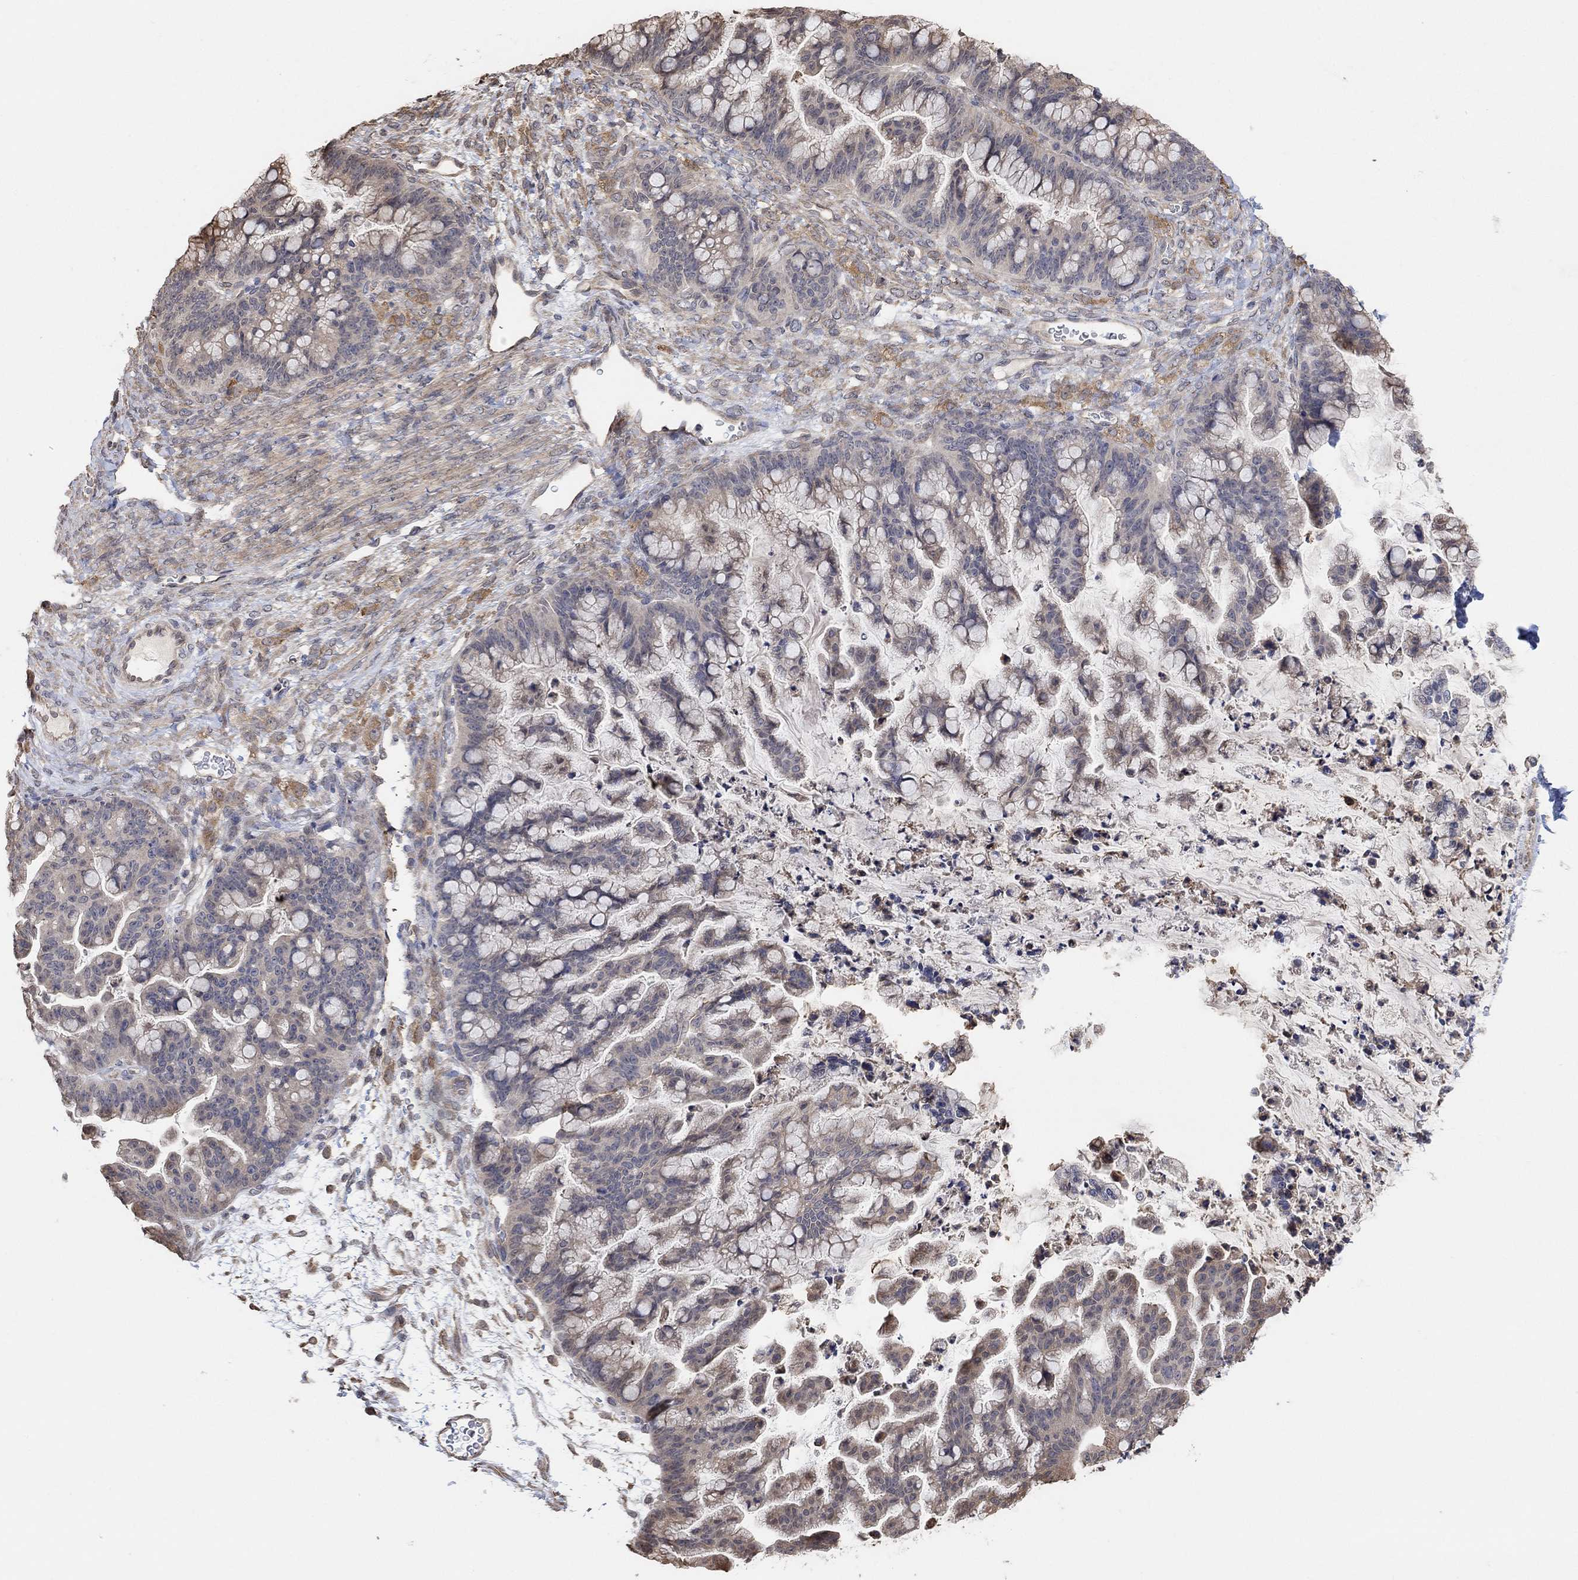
{"staining": {"intensity": "negative", "quantity": "none", "location": "none"}, "tissue": "ovarian cancer", "cell_type": "Tumor cells", "image_type": "cancer", "snomed": [{"axis": "morphology", "description": "Cystadenocarcinoma, mucinous, NOS"}, {"axis": "topography", "description": "Ovary"}], "caption": "A high-resolution photomicrograph shows immunohistochemistry staining of mucinous cystadenocarcinoma (ovarian), which displays no significant staining in tumor cells.", "gene": "UNC5B", "patient": {"sex": "female", "age": 67}}